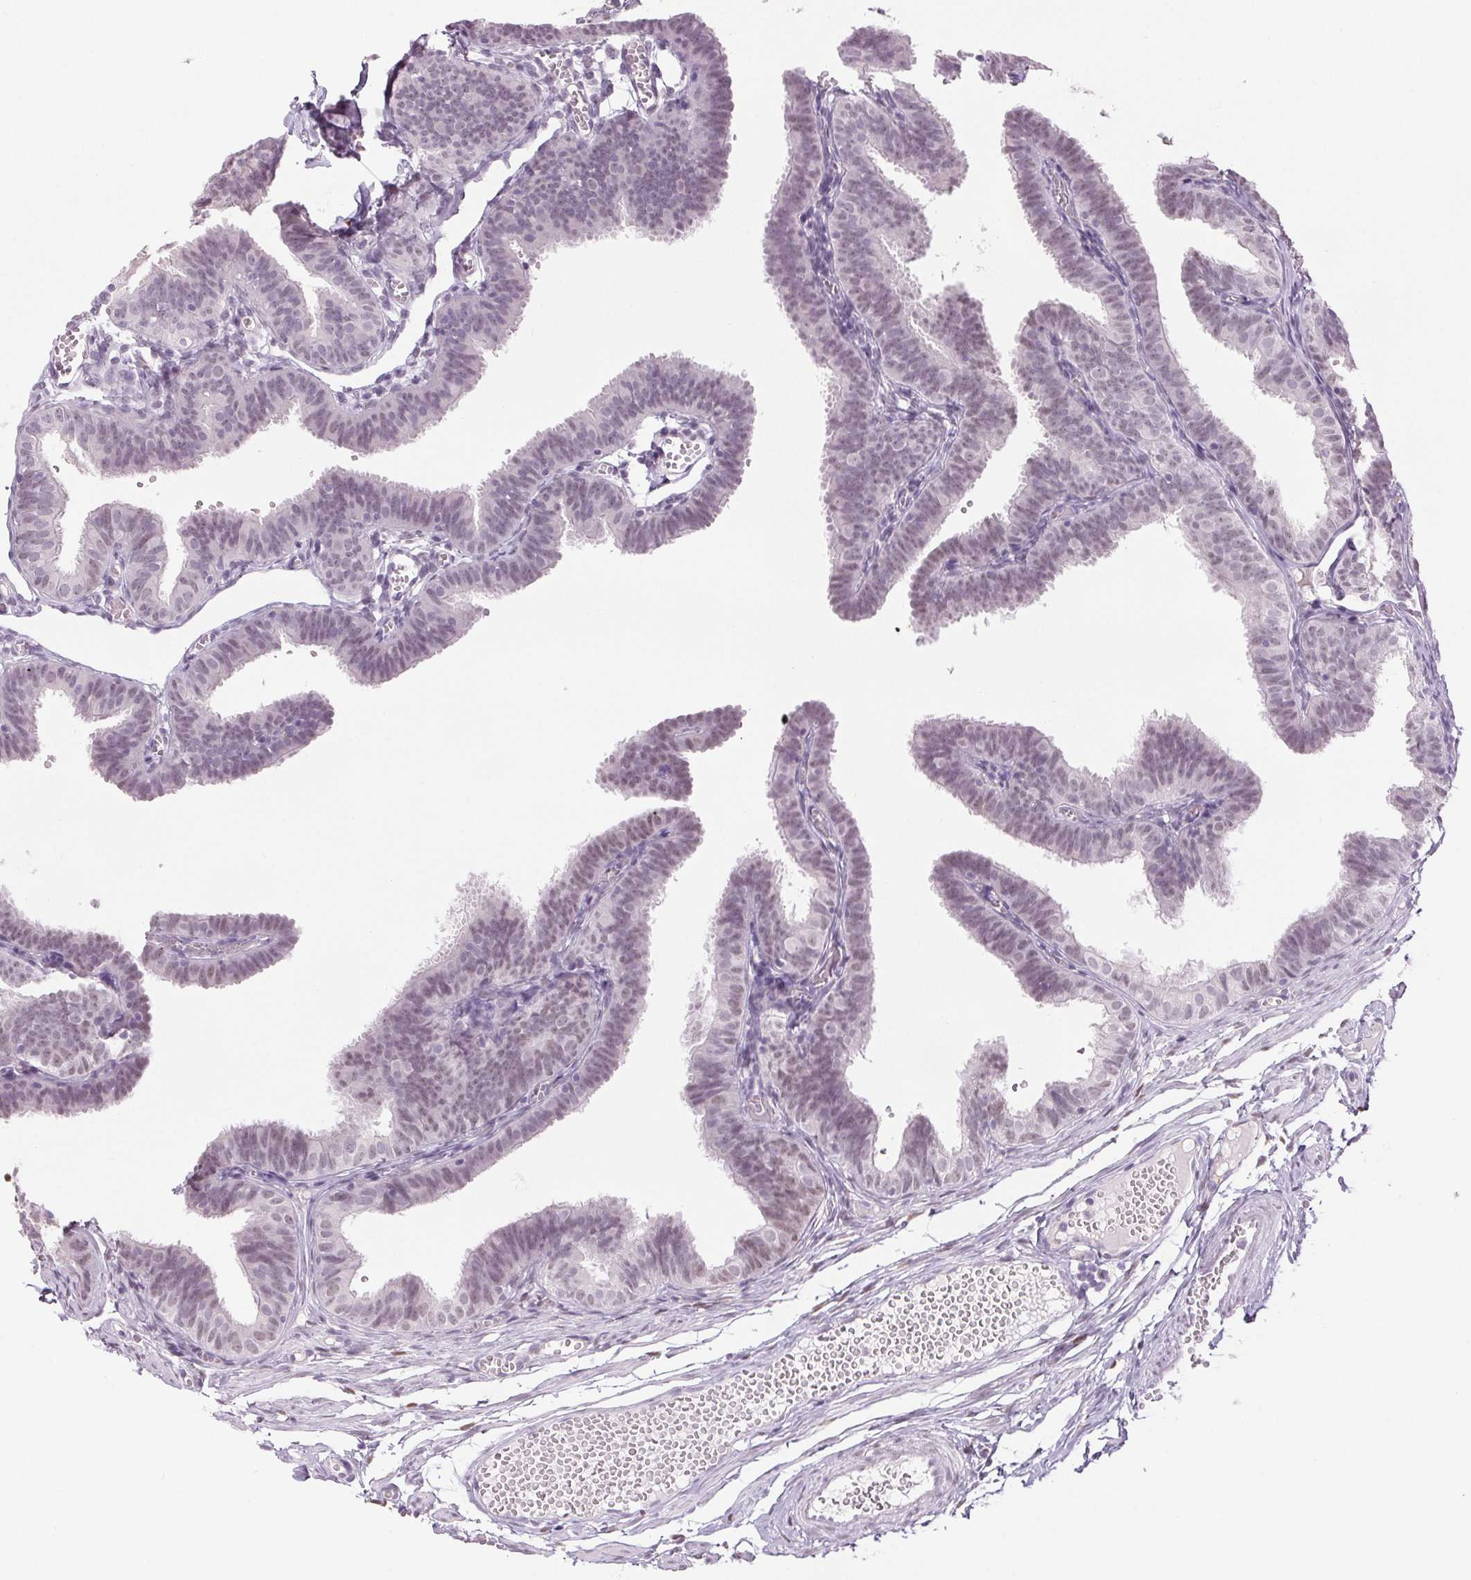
{"staining": {"intensity": "negative", "quantity": "none", "location": "none"}, "tissue": "fallopian tube", "cell_type": "Glandular cells", "image_type": "normal", "snomed": [{"axis": "morphology", "description": "Normal tissue, NOS"}, {"axis": "topography", "description": "Fallopian tube"}], "caption": "Photomicrograph shows no protein positivity in glandular cells of normal fallopian tube.", "gene": "DNAJC6", "patient": {"sex": "female", "age": 25}}